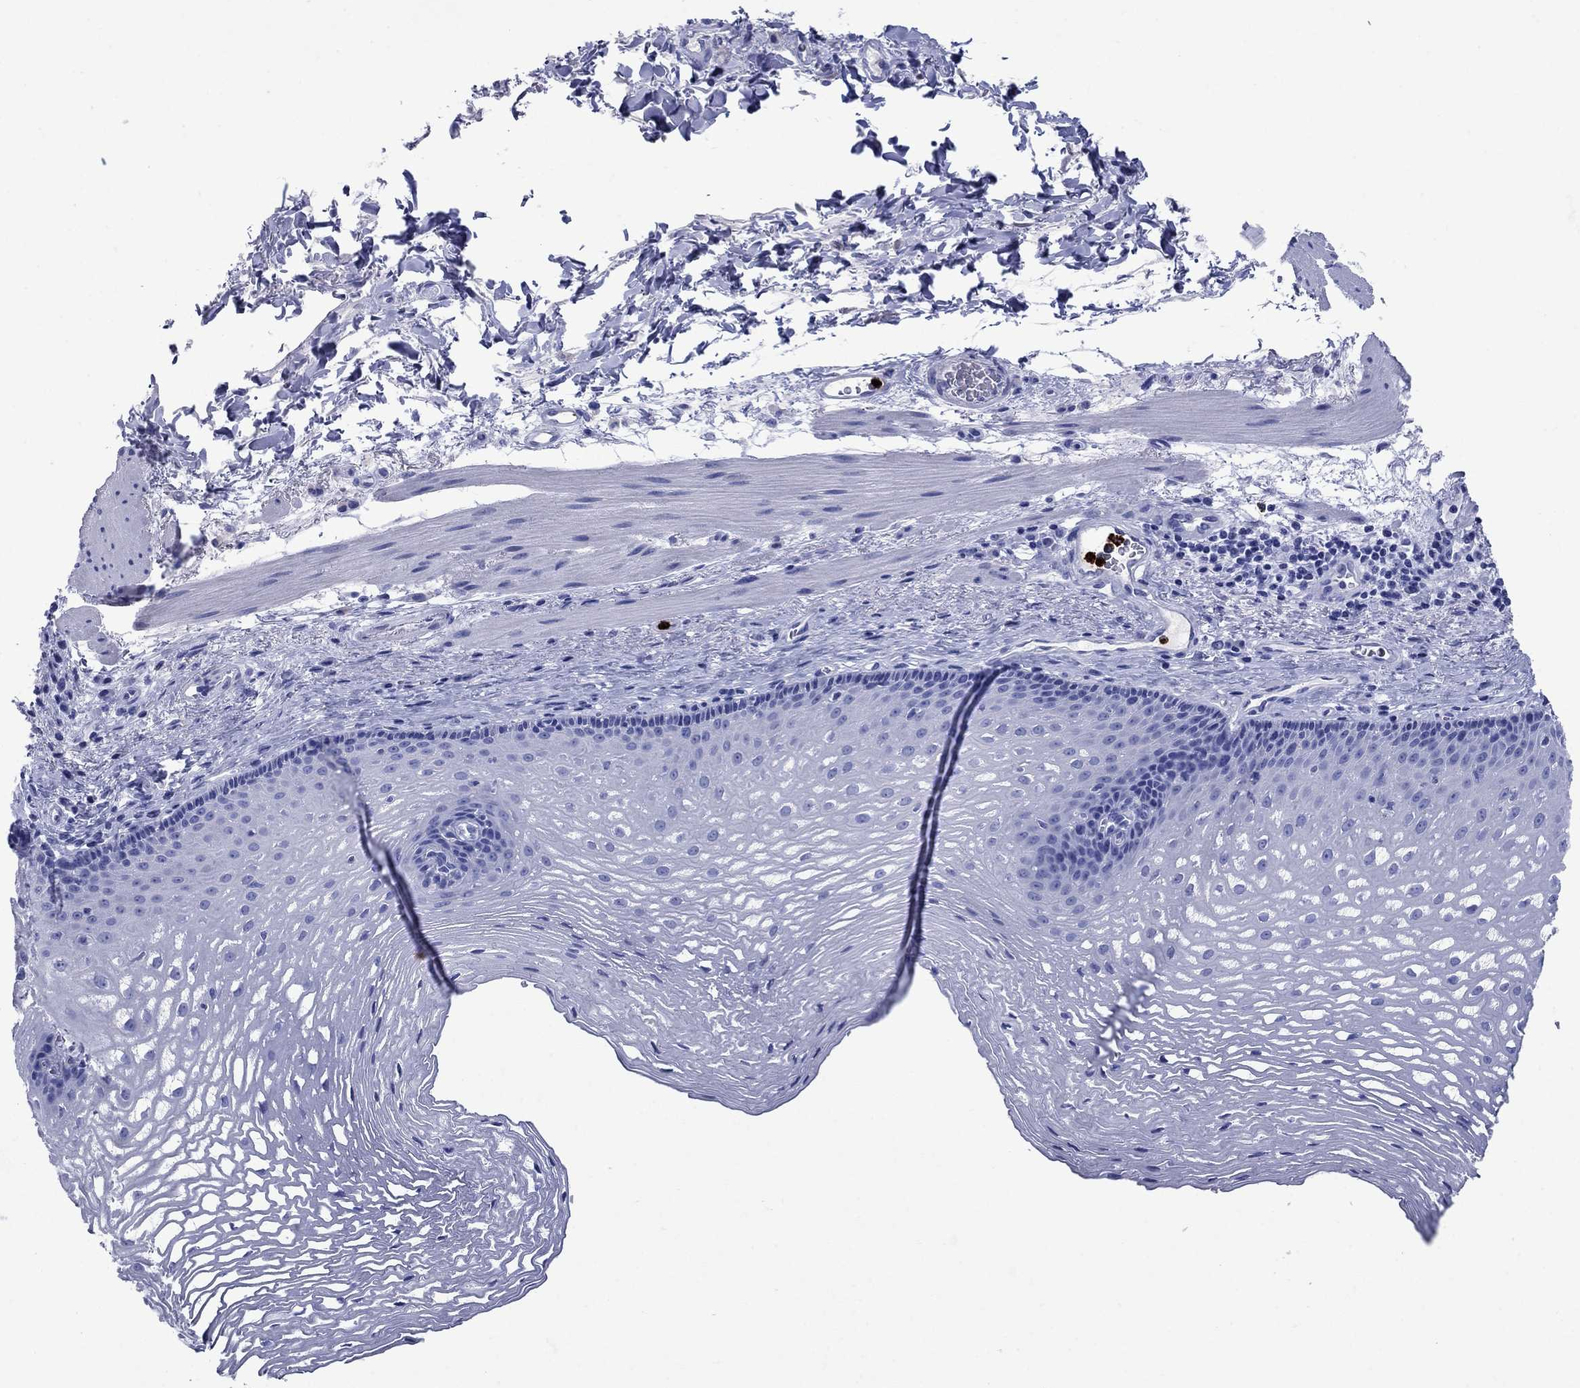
{"staining": {"intensity": "negative", "quantity": "none", "location": "none"}, "tissue": "esophagus", "cell_type": "Squamous epithelial cells", "image_type": "normal", "snomed": [{"axis": "morphology", "description": "Normal tissue, NOS"}, {"axis": "topography", "description": "Esophagus"}], "caption": "Protein analysis of normal esophagus demonstrates no significant staining in squamous epithelial cells. (IHC, brightfield microscopy, high magnification).", "gene": "AZU1", "patient": {"sex": "male", "age": 76}}